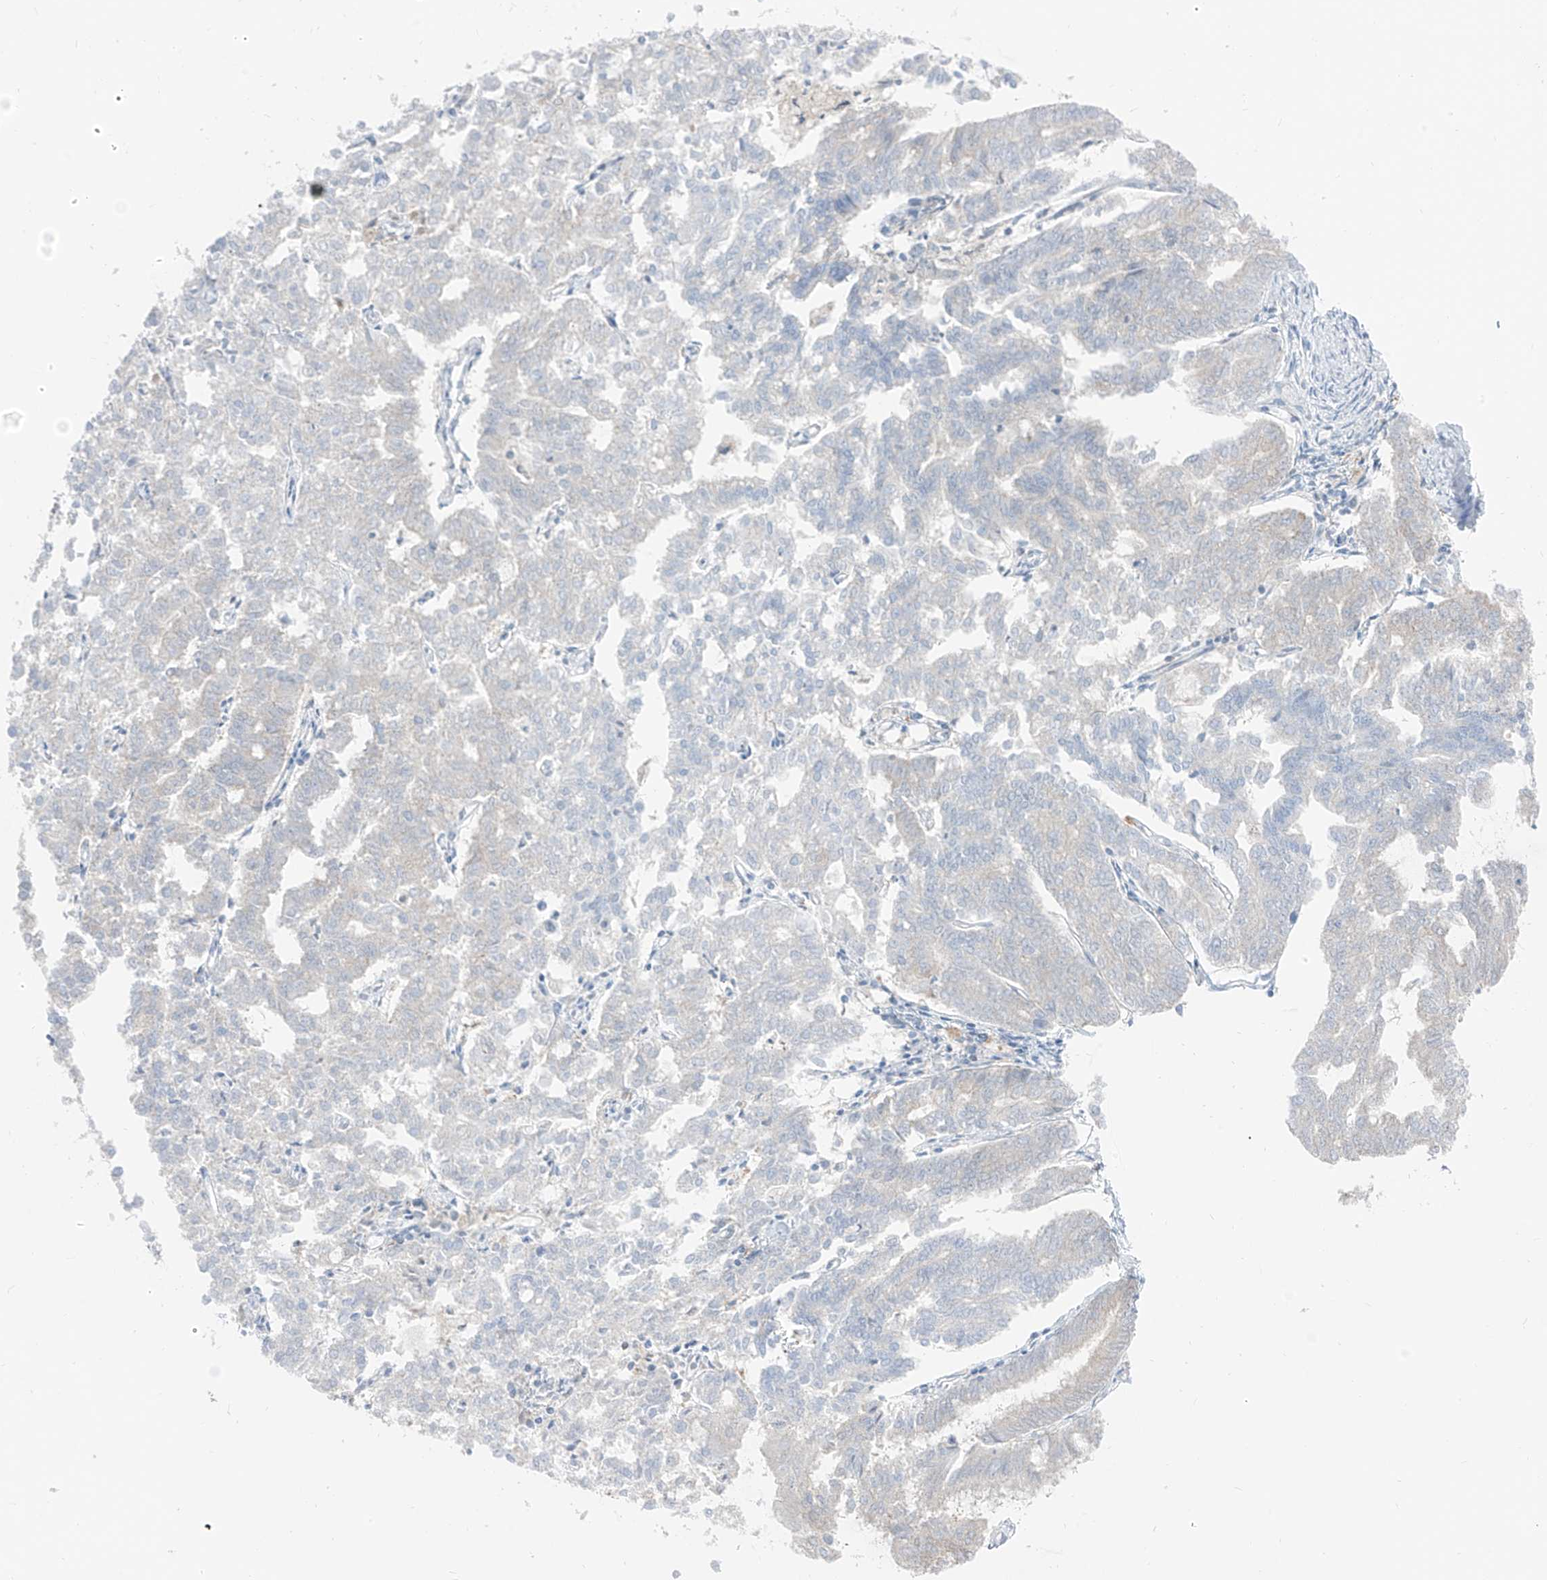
{"staining": {"intensity": "negative", "quantity": "none", "location": "none"}, "tissue": "endometrial cancer", "cell_type": "Tumor cells", "image_type": "cancer", "snomed": [{"axis": "morphology", "description": "Adenocarcinoma, NOS"}, {"axis": "topography", "description": "Endometrium"}], "caption": "The photomicrograph reveals no staining of tumor cells in adenocarcinoma (endometrial).", "gene": "ETHE1", "patient": {"sex": "female", "age": 79}}